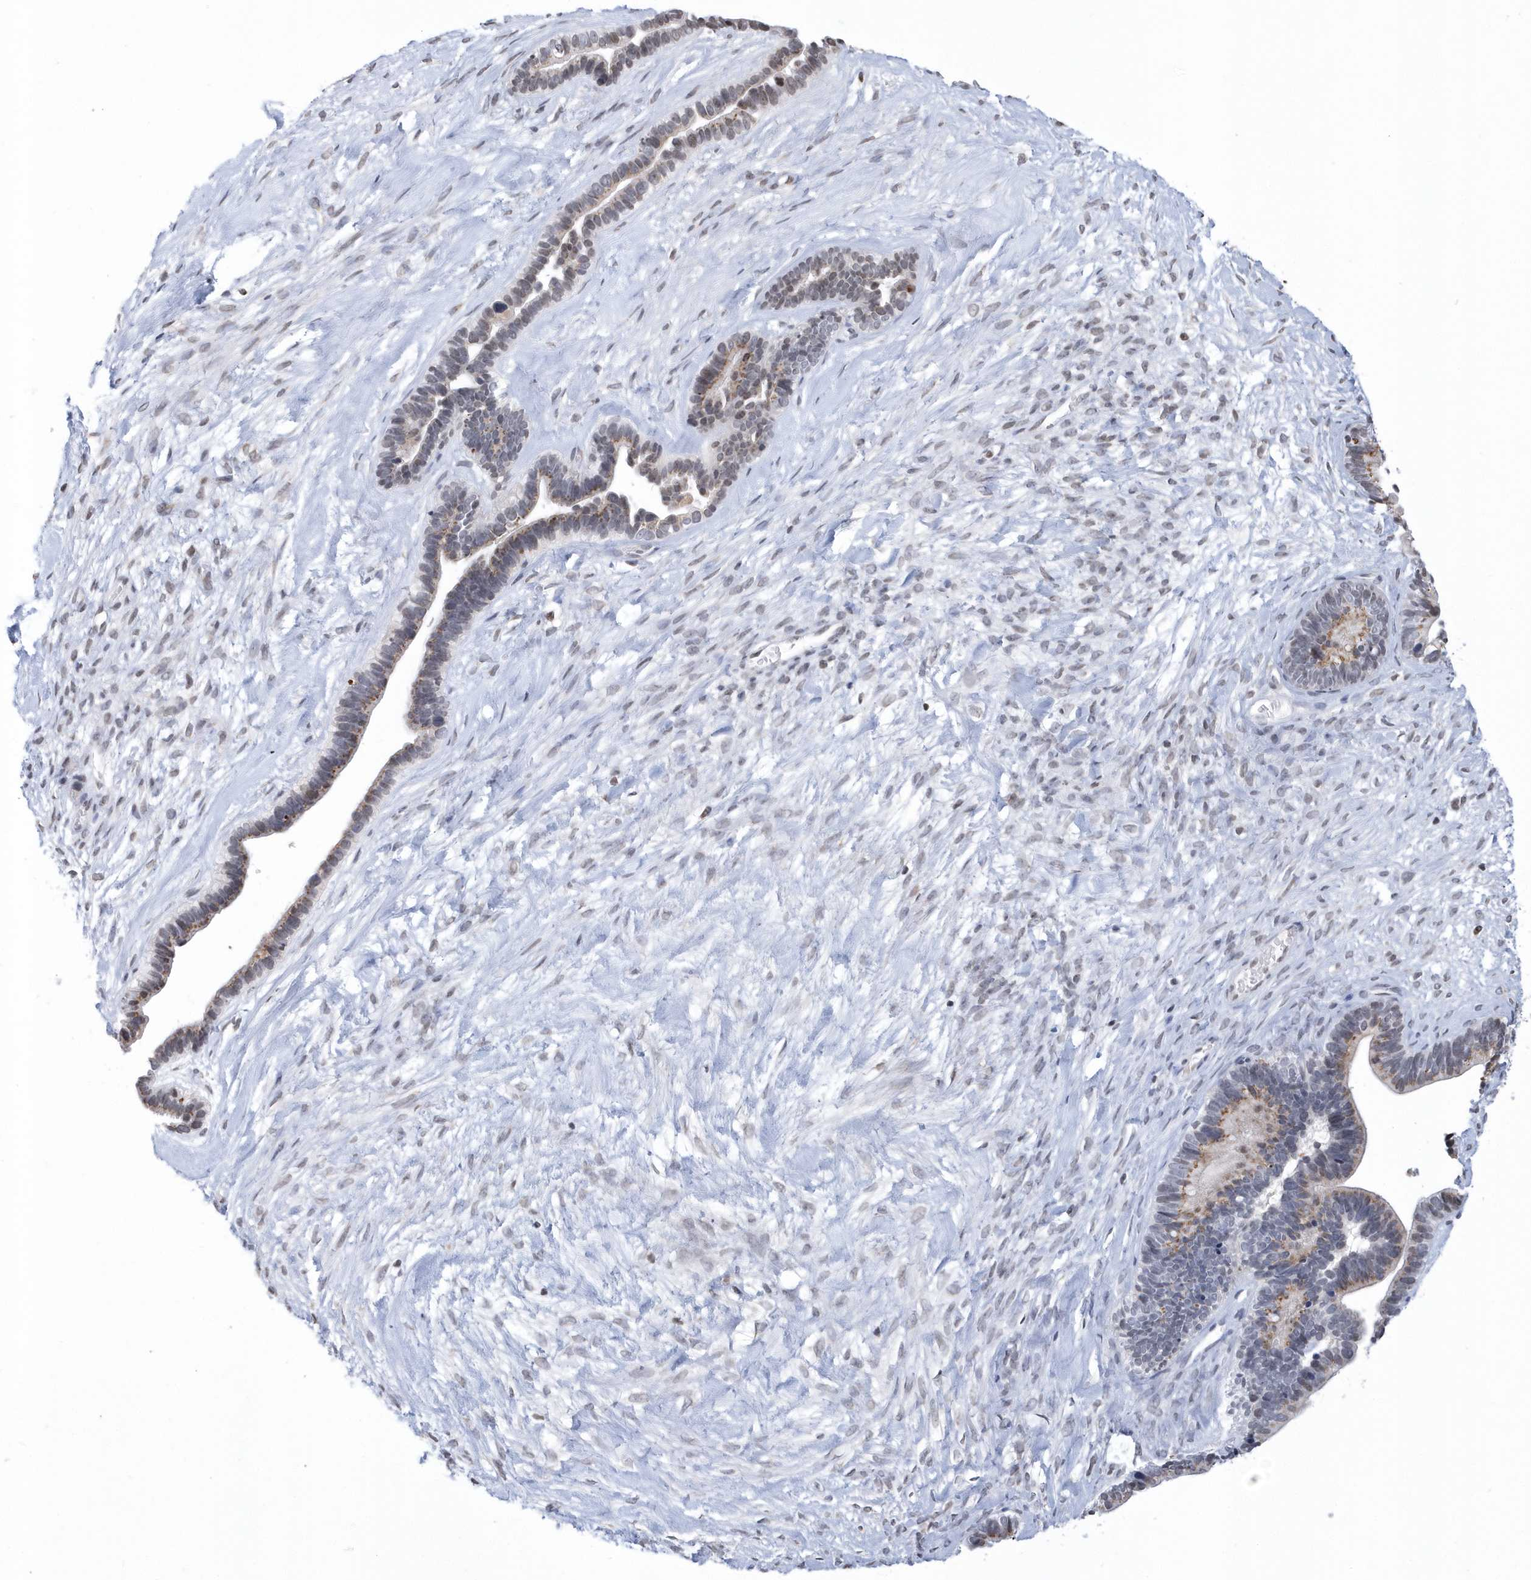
{"staining": {"intensity": "weak", "quantity": ">75%", "location": "cytoplasmic/membranous"}, "tissue": "ovarian cancer", "cell_type": "Tumor cells", "image_type": "cancer", "snomed": [{"axis": "morphology", "description": "Cystadenocarcinoma, serous, NOS"}, {"axis": "topography", "description": "Ovary"}], "caption": "Tumor cells display low levels of weak cytoplasmic/membranous expression in approximately >75% of cells in human serous cystadenocarcinoma (ovarian). The protein of interest is shown in brown color, while the nuclei are stained blue.", "gene": "VWA5B2", "patient": {"sex": "female", "age": 56}}